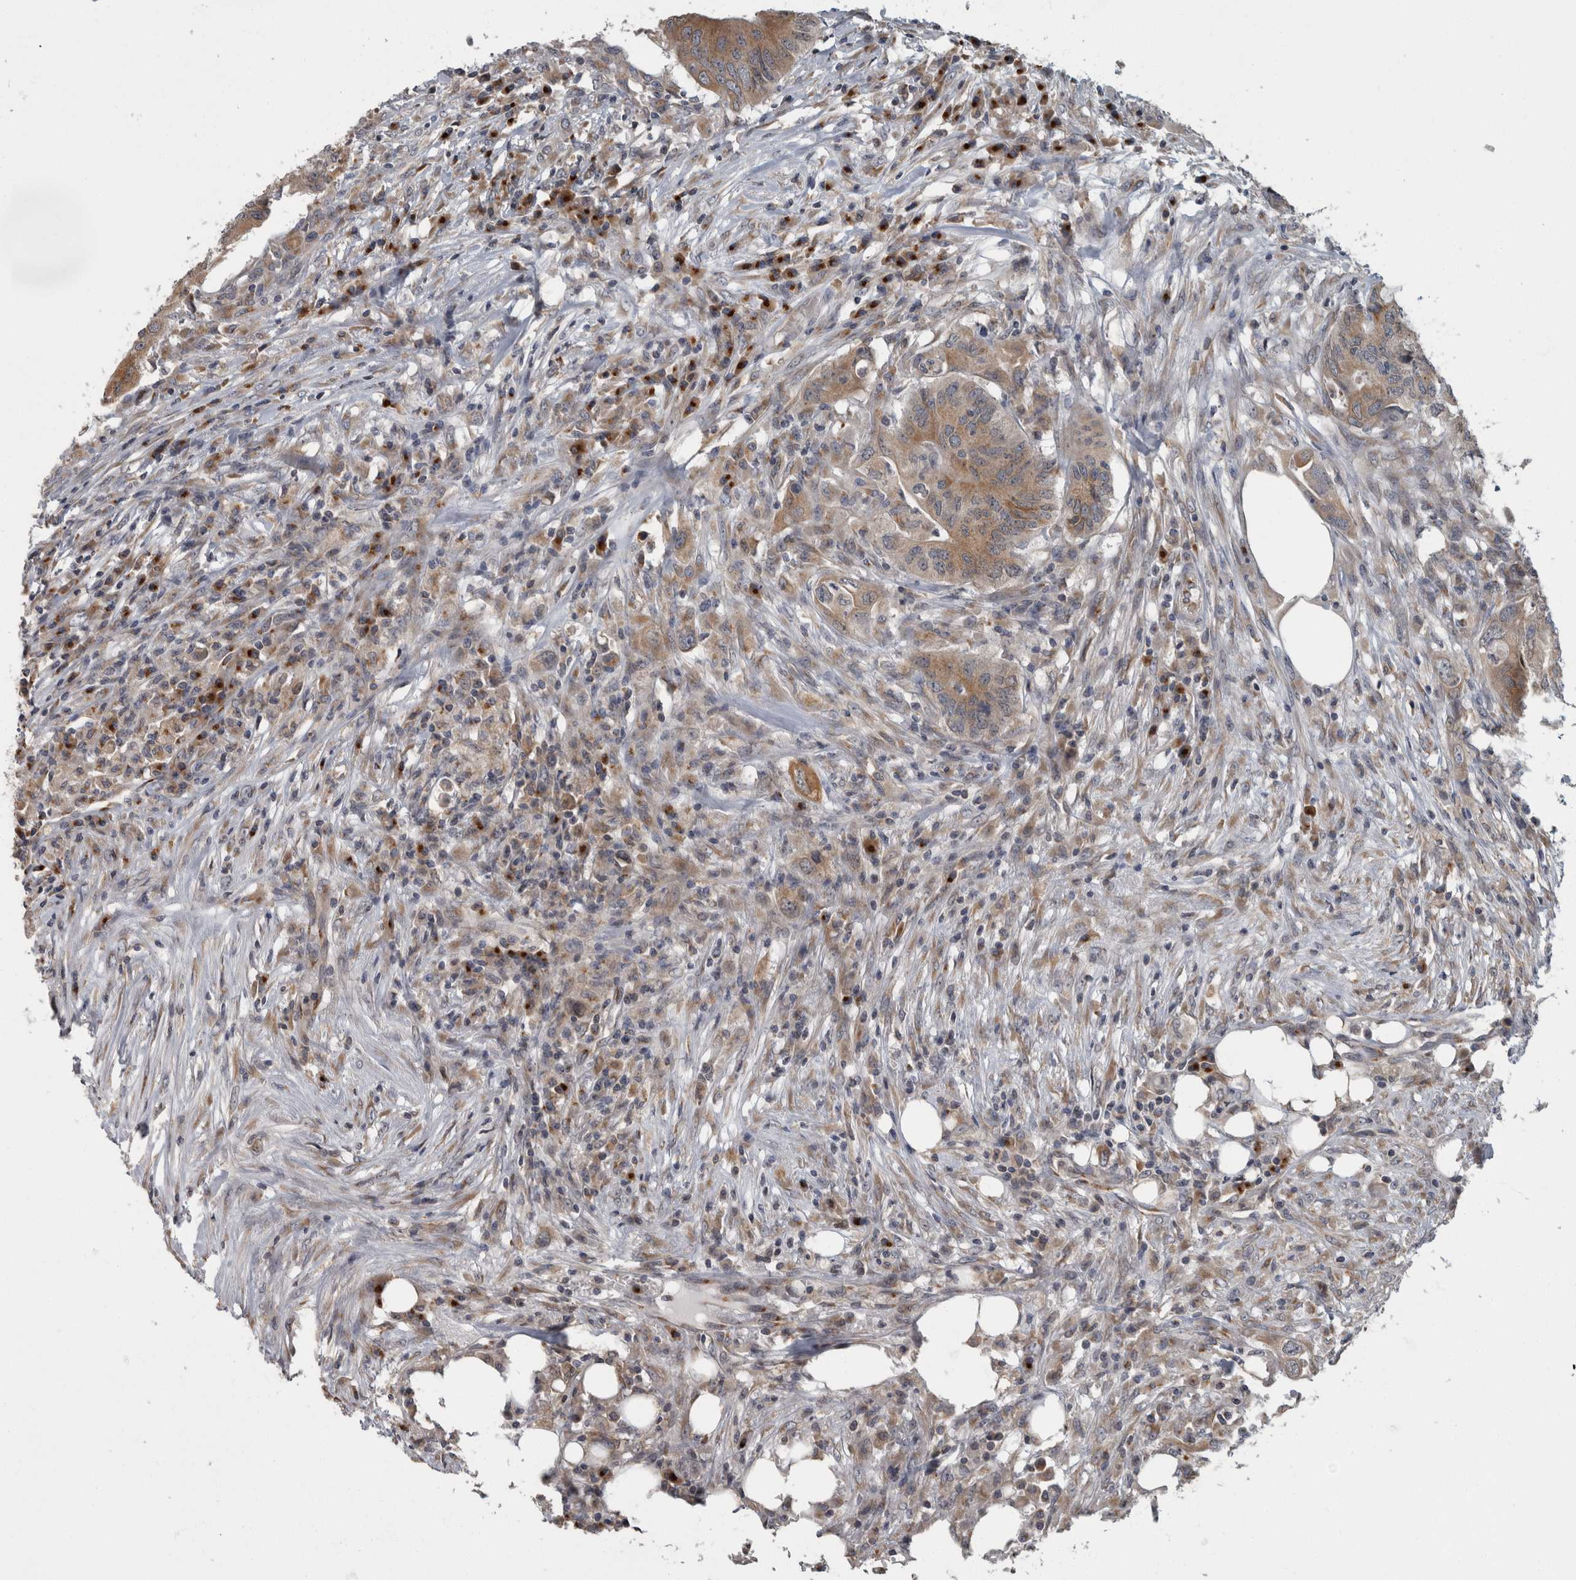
{"staining": {"intensity": "moderate", "quantity": ">75%", "location": "cytoplasmic/membranous"}, "tissue": "colorectal cancer", "cell_type": "Tumor cells", "image_type": "cancer", "snomed": [{"axis": "morphology", "description": "Adenocarcinoma, NOS"}, {"axis": "topography", "description": "Colon"}], "caption": "Immunohistochemistry histopathology image of neoplastic tissue: colorectal adenocarcinoma stained using IHC displays medium levels of moderate protein expression localized specifically in the cytoplasmic/membranous of tumor cells, appearing as a cytoplasmic/membranous brown color.", "gene": "LMAN2L", "patient": {"sex": "male", "age": 71}}